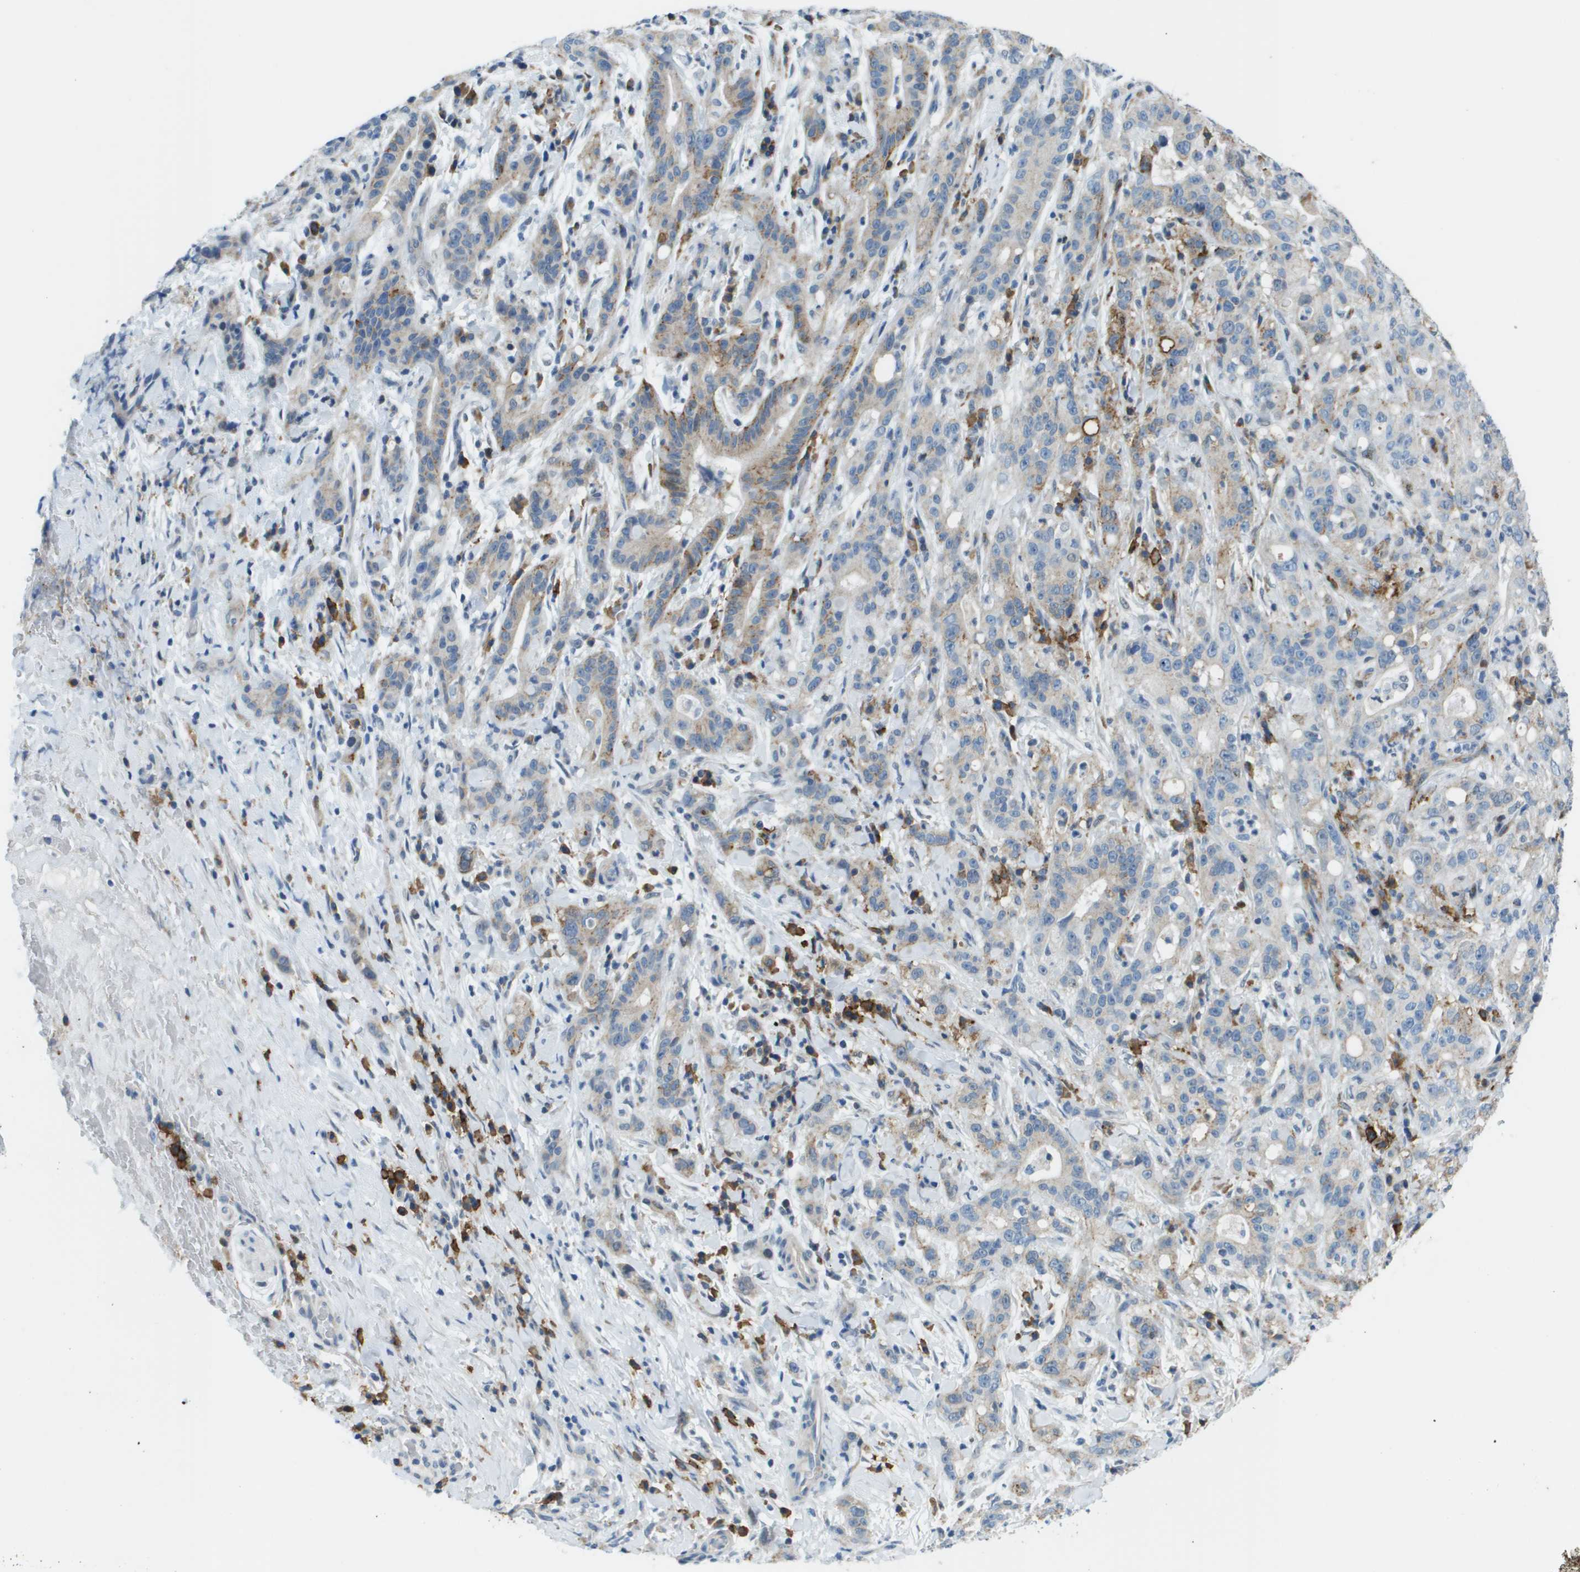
{"staining": {"intensity": "weak", "quantity": "25%-75%", "location": "cytoplasmic/membranous"}, "tissue": "liver cancer", "cell_type": "Tumor cells", "image_type": "cancer", "snomed": [{"axis": "morphology", "description": "Cholangiocarcinoma"}, {"axis": "topography", "description": "Liver"}], "caption": "Cholangiocarcinoma (liver) tissue exhibits weak cytoplasmic/membranous positivity in approximately 25%-75% of tumor cells, visualized by immunohistochemistry. The staining was performed using DAB, with brown indicating positive protein expression. Nuclei are stained blue with hematoxylin.", "gene": "SDC1", "patient": {"sex": "female", "age": 38}}